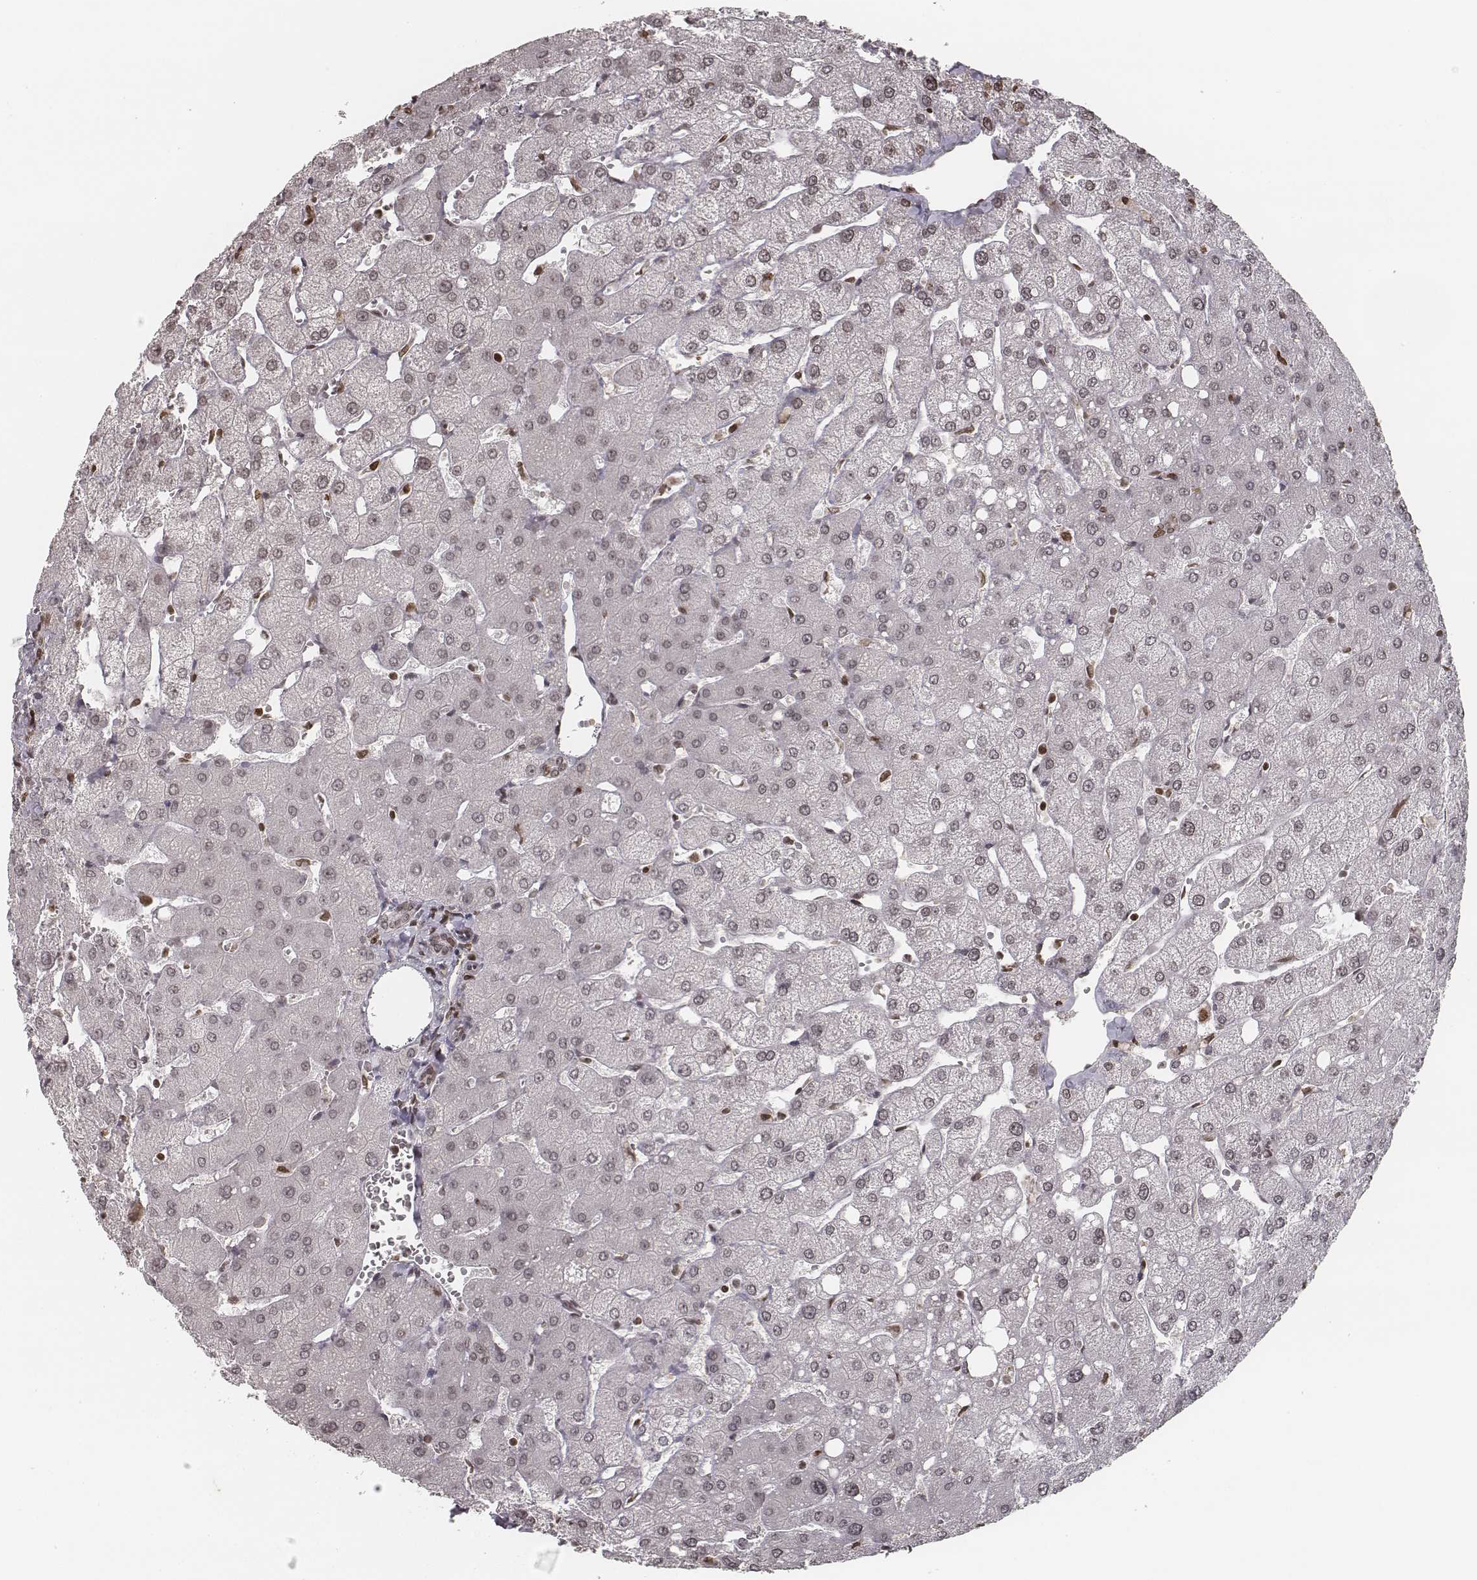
{"staining": {"intensity": "weak", "quantity": ">75%", "location": "nuclear"}, "tissue": "liver", "cell_type": "Cholangiocytes", "image_type": "normal", "snomed": [{"axis": "morphology", "description": "Normal tissue, NOS"}, {"axis": "topography", "description": "Liver"}], "caption": "Immunohistochemical staining of benign liver exhibits low levels of weak nuclear staining in about >75% of cholangiocytes. The staining was performed using DAB (3,3'-diaminobenzidine) to visualize the protein expression in brown, while the nuclei were stained in blue with hematoxylin (Magnification: 20x).", "gene": "HMGA2", "patient": {"sex": "female", "age": 54}}